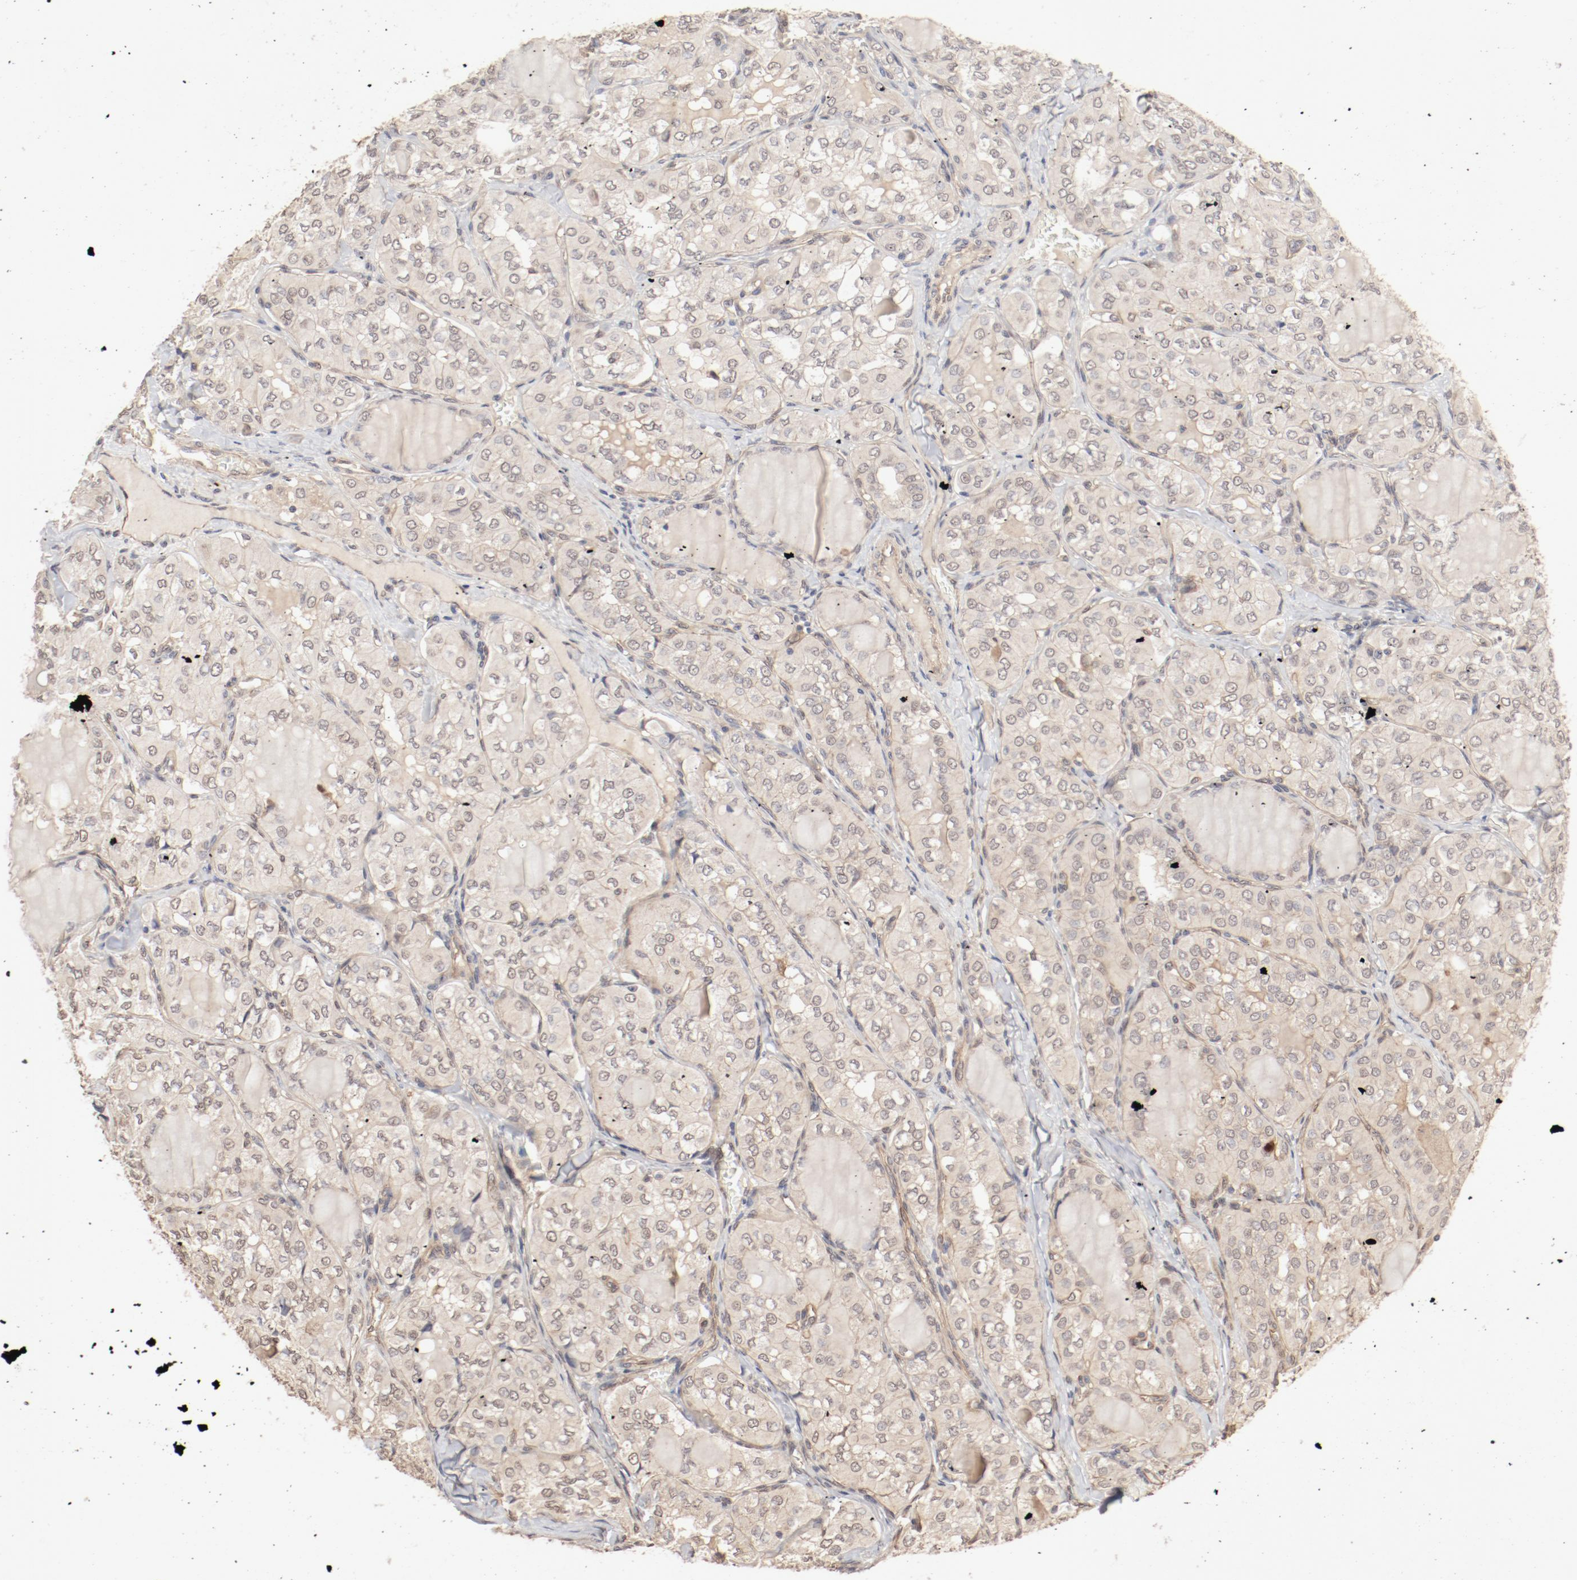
{"staining": {"intensity": "weak", "quantity": ">75%", "location": "cytoplasmic/membranous,nuclear"}, "tissue": "thyroid cancer", "cell_type": "Tumor cells", "image_type": "cancer", "snomed": [{"axis": "morphology", "description": "Papillary adenocarcinoma, NOS"}, {"axis": "topography", "description": "Thyroid gland"}], "caption": "Weak cytoplasmic/membranous and nuclear expression for a protein is appreciated in about >75% of tumor cells of thyroid cancer using IHC.", "gene": "IL3RA", "patient": {"sex": "male", "age": 20}}